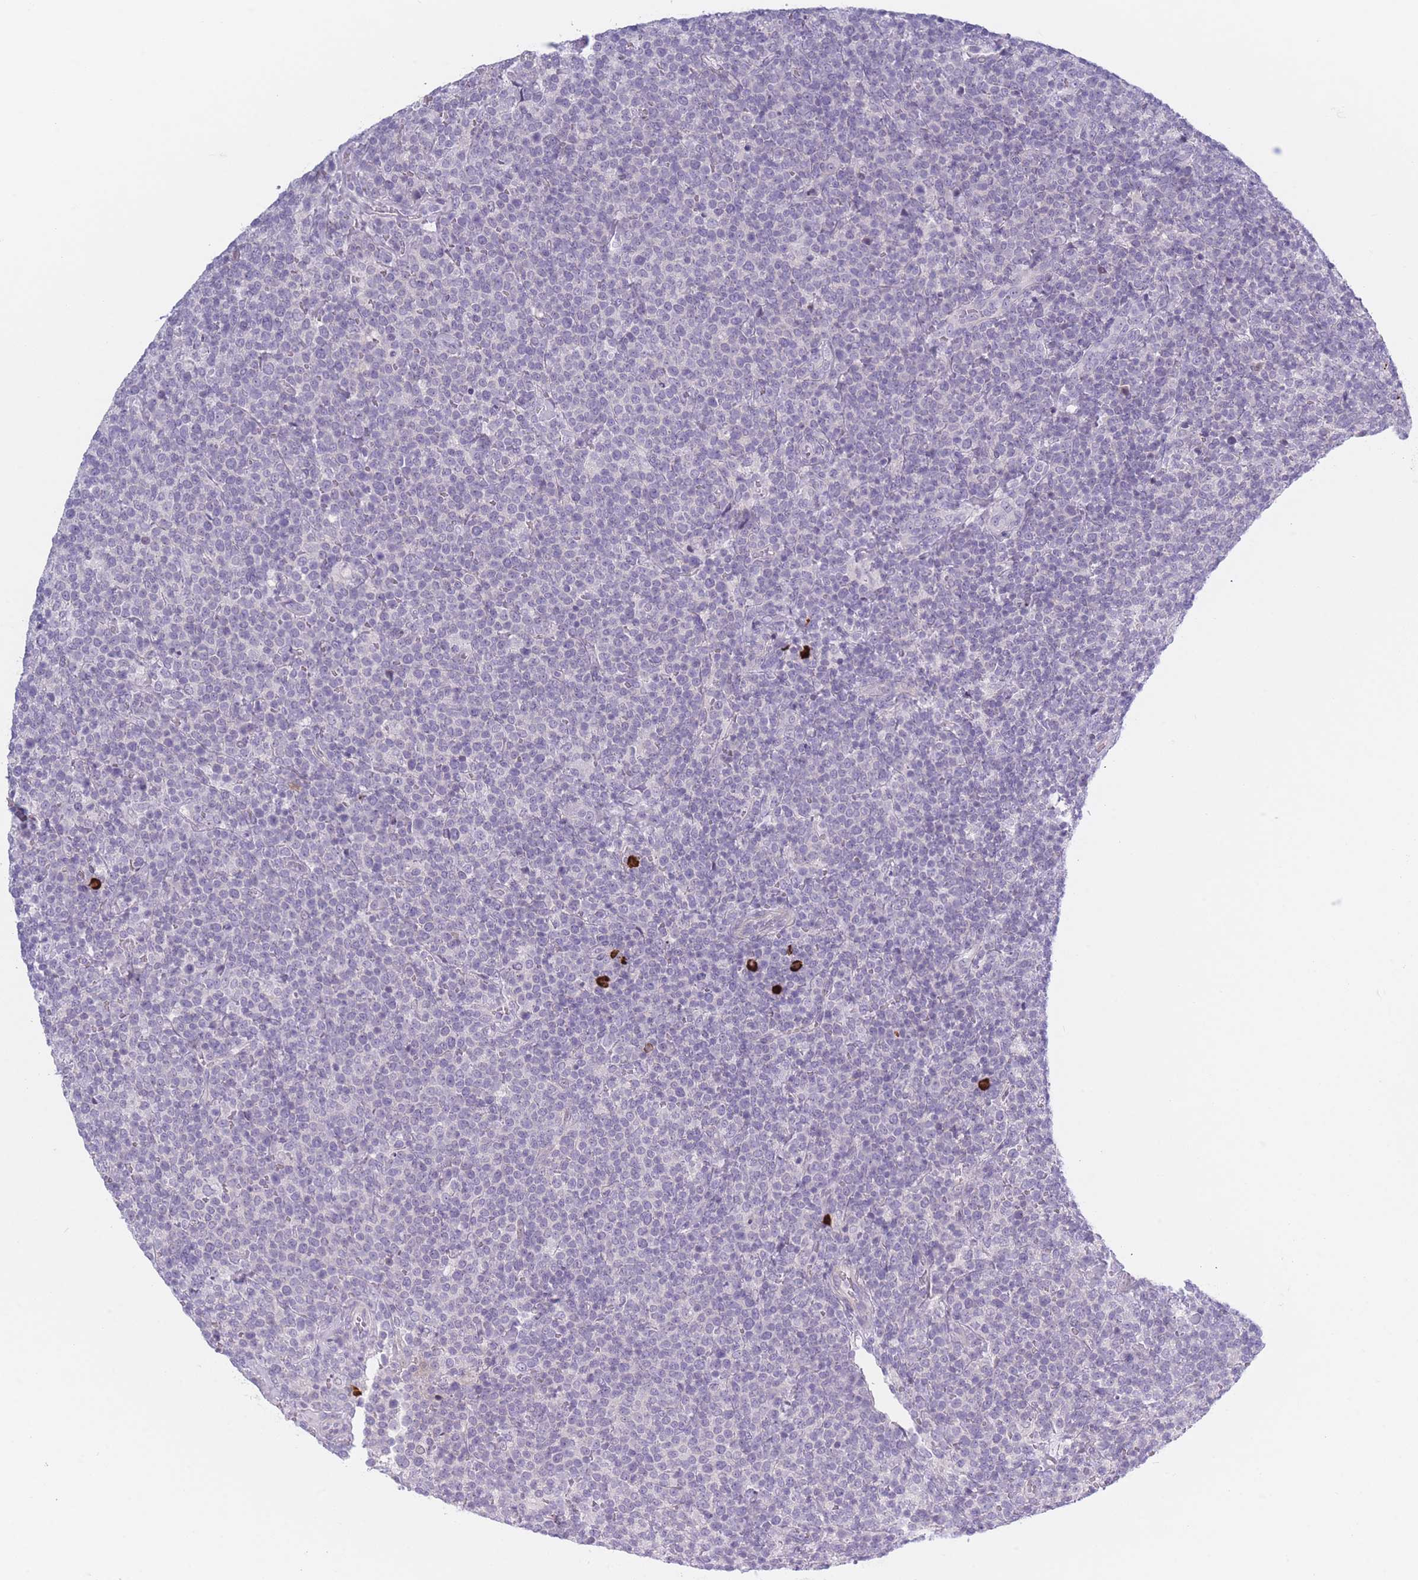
{"staining": {"intensity": "negative", "quantity": "none", "location": "none"}, "tissue": "lymphoma", "cell_type": "Tumor cells", "image_type": "cancer", "snomed": [{"axis": "morphology", "description": "Malignant lymphoma, non-Hodgkin's type, High grade"}, {"axis": "topography", "description": "Lymph node"}], "caption": "Protein analysis of lymphoma displays no significant positivity in tumor cells.", "gene": "PLEKHG2", "patient": {"sex": "male", "age": 61}}